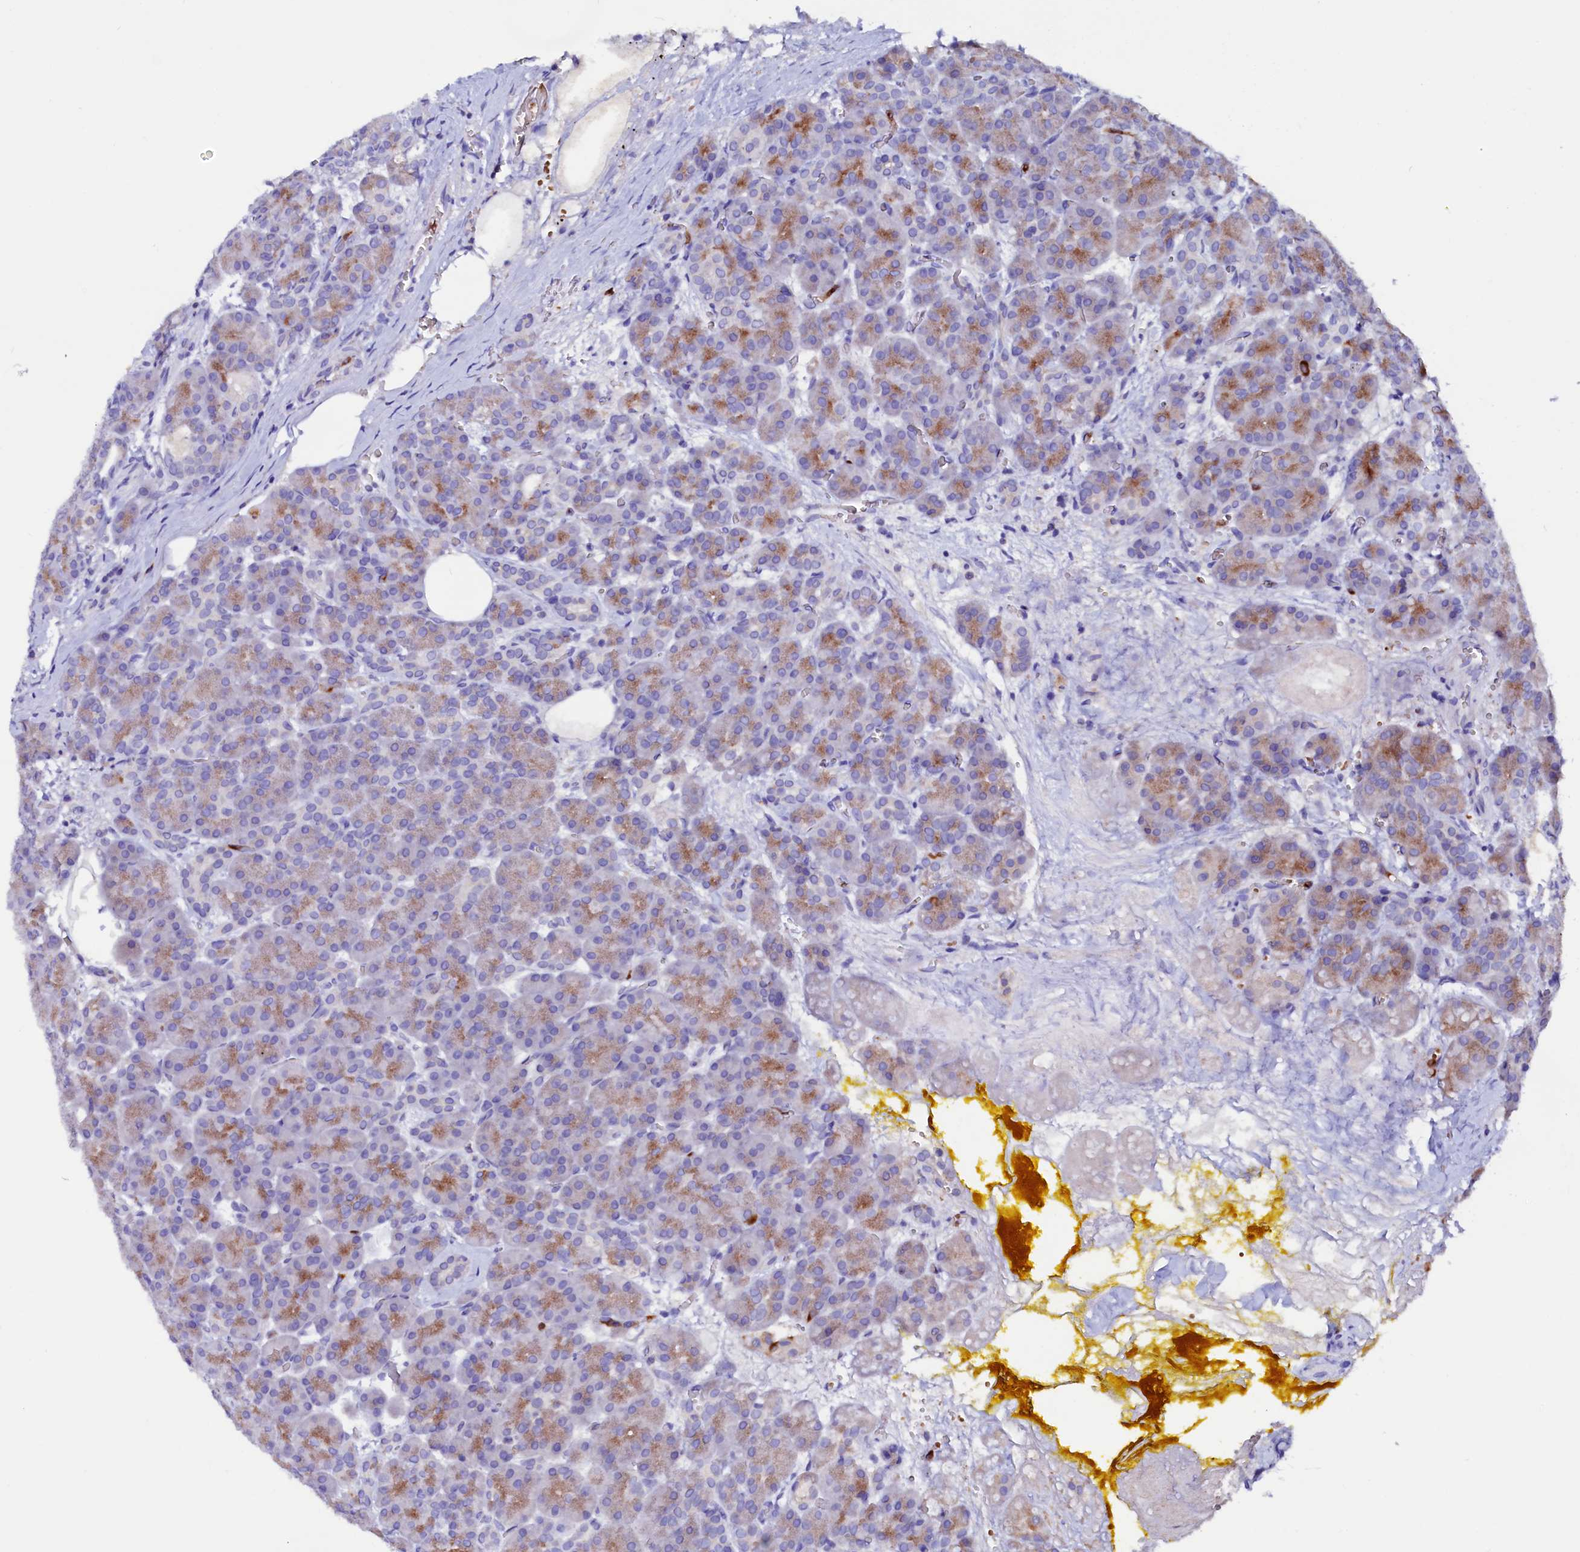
{"staining": {"intensity": "moderate", "quantity": ">75%", "location": "cytoplasmic/membranous"}, "tissue": "pancreas", "cell_type": "Exocrine glandular cells", "image_type": "normal", "snomed": [{"axis": "morphology", "description": "Normal tissue, NOS"}, {"axis": "topography", "description": "Pancreas"}], "caption": "Pancreas stained with DAB (3,3'-diaminobenzidine) immunohistochemistry reveals medium levels of moderate cytoplasmic/membranous expression in about >75% of exocrine glandular cells. (brown staining indicates protein expression, while blue staining denotes nuclei).", "gene": "RAB27A", "patient": {"sex": "male", "age": 63}}